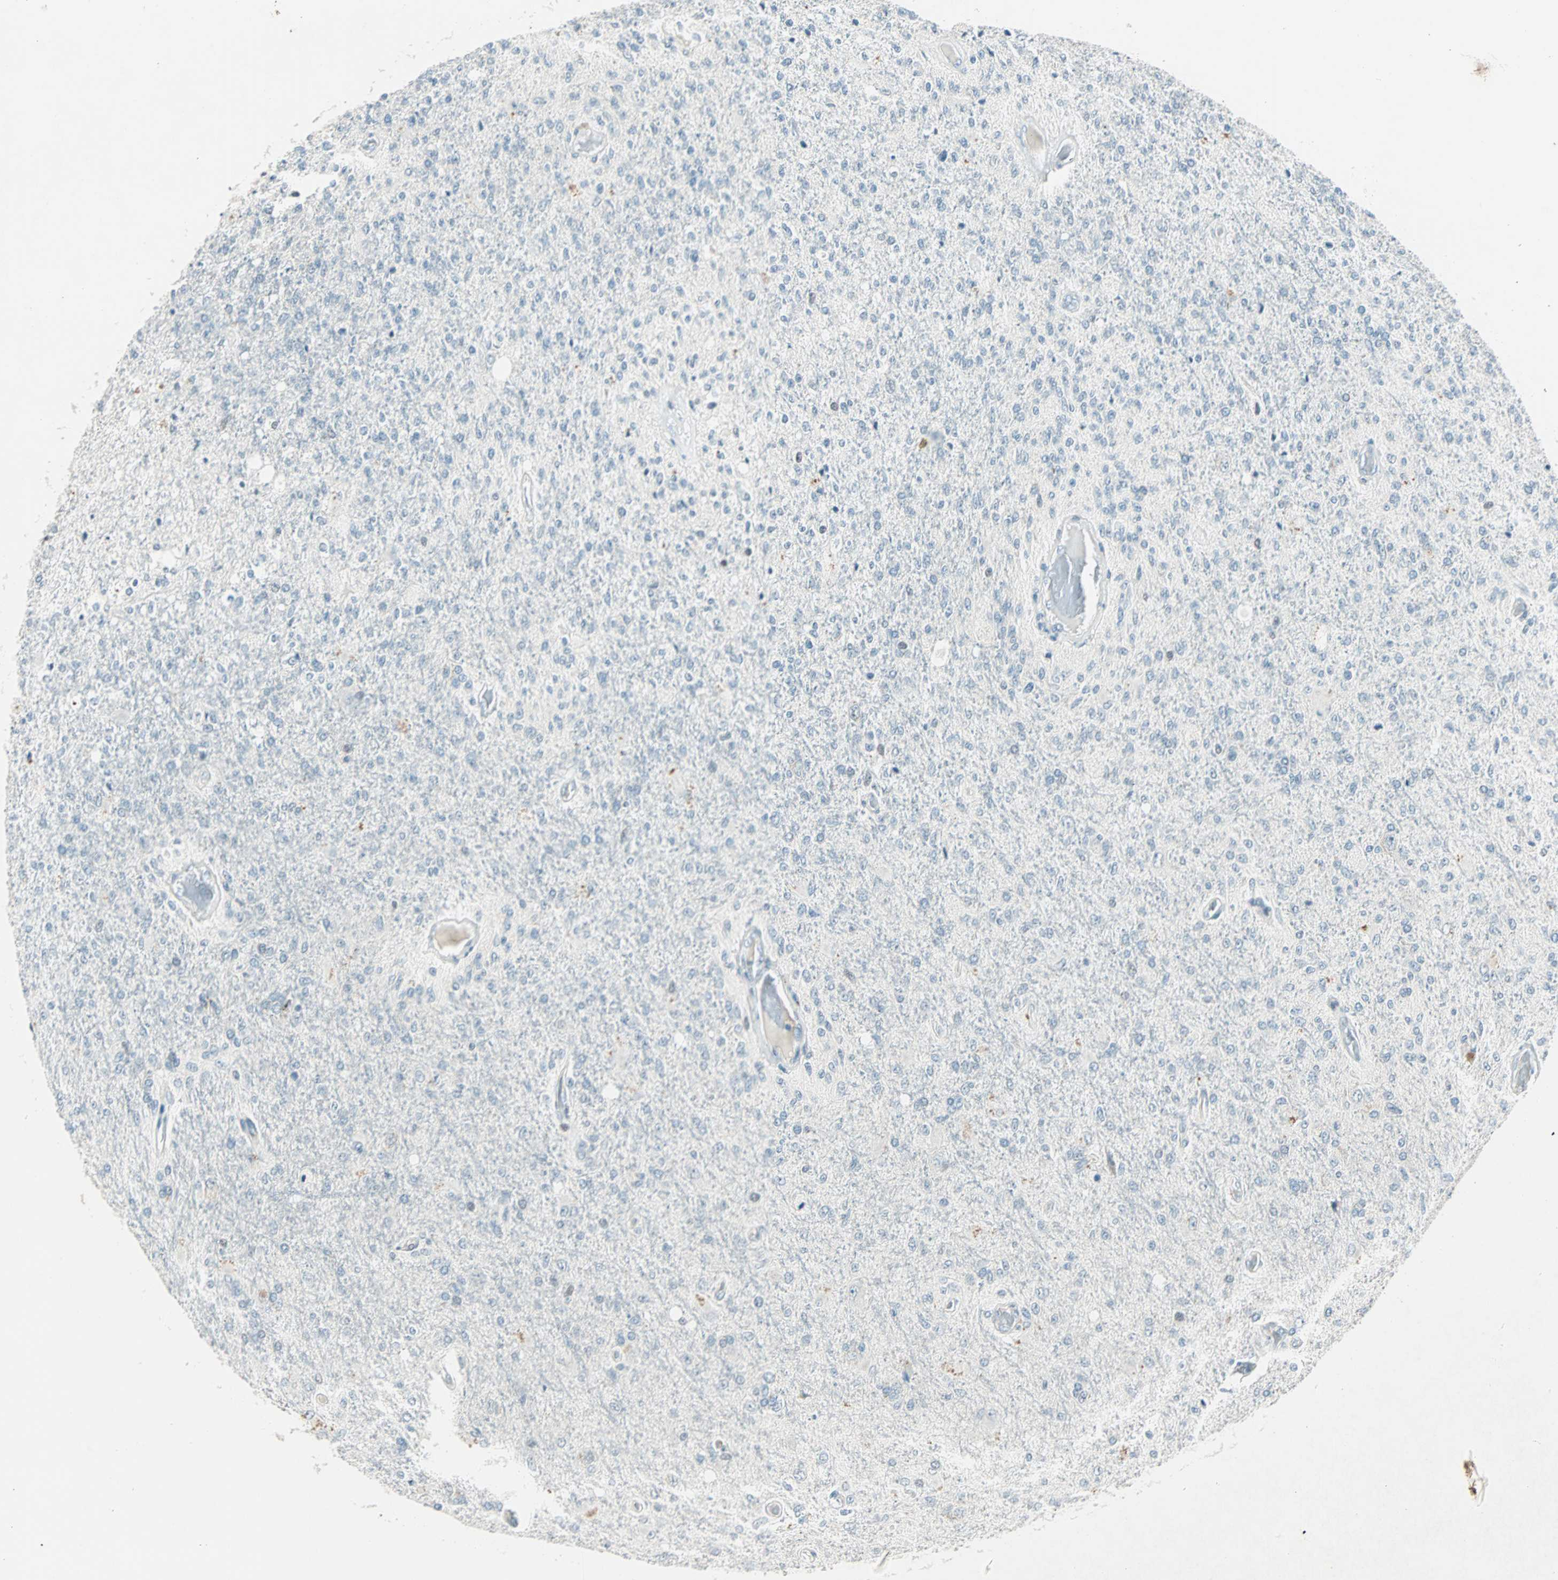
{"staining": {"intensity": "negative", "quantity": "none", "location": "none"}, "tissue": "glioma", "cell_type": "Tumor cells", "image_type": "cancer", "snomed": [{"axis": "morphology", "description": "Normal tissue, NOS"}, {"axis": "morphology", "description": "Glioma, malignant, High grade"}, {"axis": "topography", "description": "Cerebral cortex"}], "caption": "Tumor cells are negative for protein expression in human malignant high-grade glioma.", "gene": "SIN3A", "patient": {"sex": "male", "age": 77}}